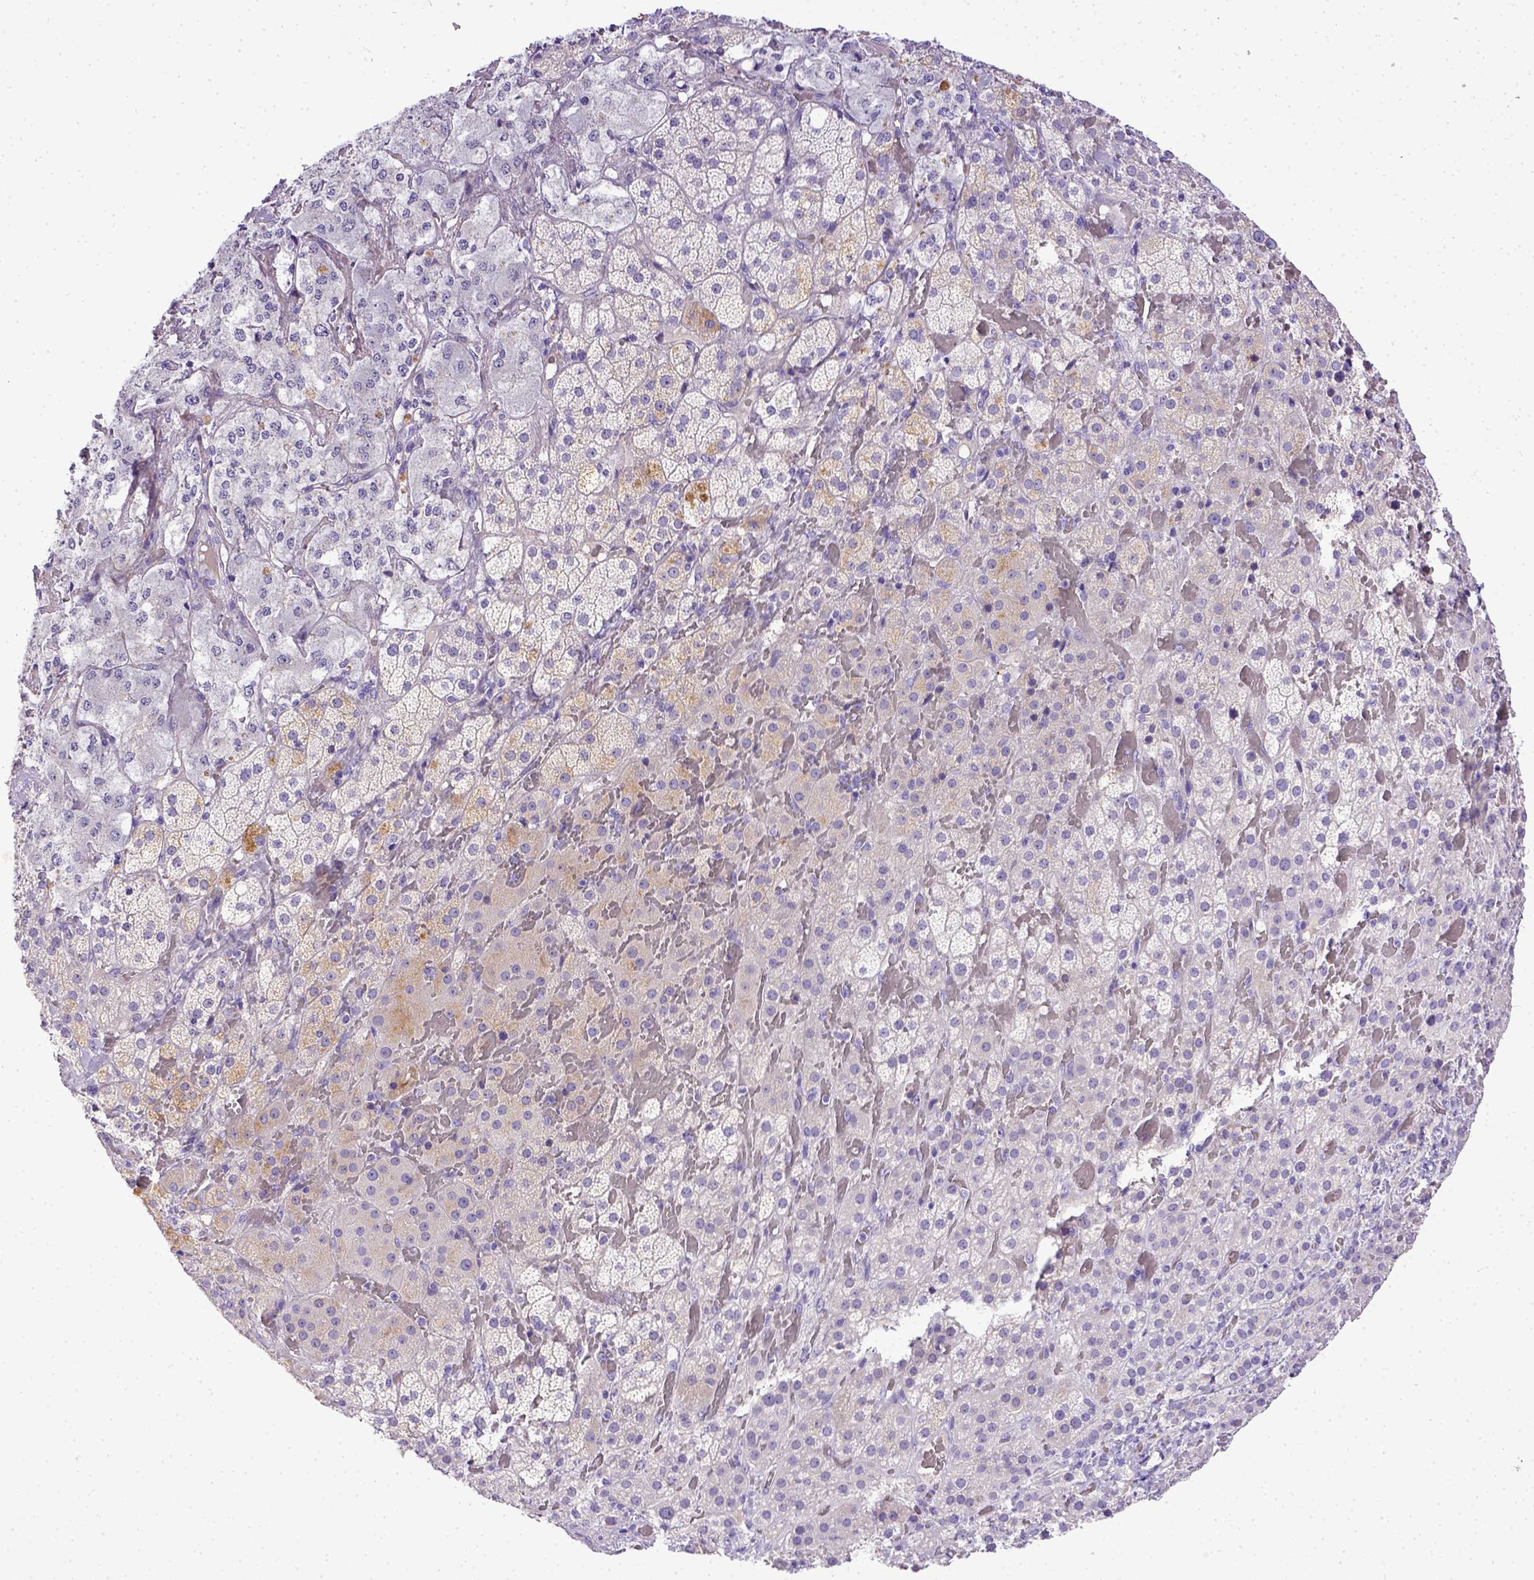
{"staining": {"intensity": "negative", "quantity": "none", "location": "none"}, "tissue": "adrenal gland", "cell_type": "Glandular cells", "image_type": "normal", "snomed": [{"axis": "morphology", "description": "Normal tissue, NOS"}, {"axis": "topography", "description": "Adrenal gland"}], "caption": "Image shows no protein expression in glandular cells of normal adrenal gland. Nuclei are stained in blue.", "gene": "BTN1A1", "patient": {"sex": "male", "age": 57}}